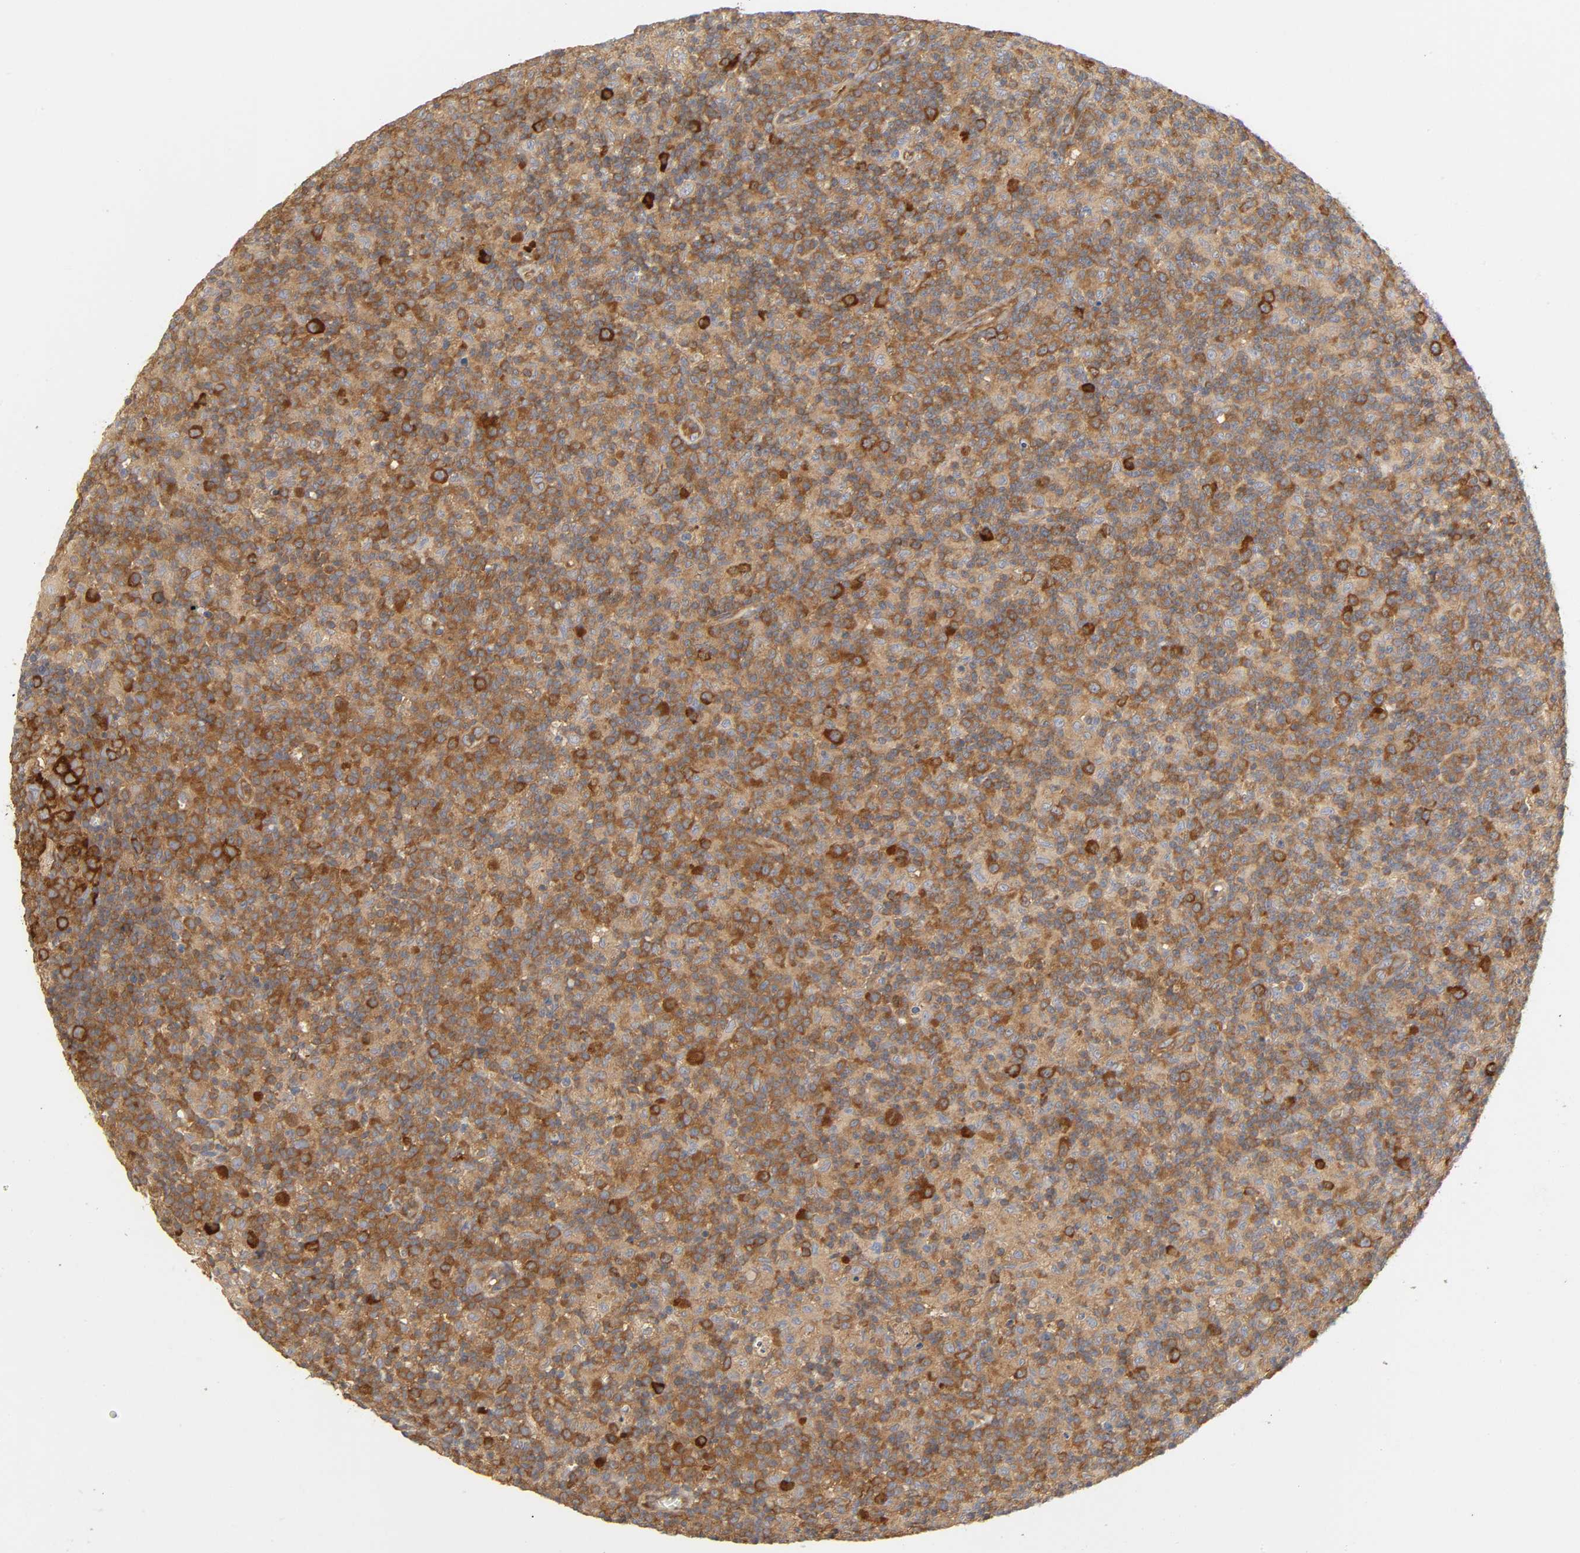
{"staining": {"intensity": "strong", "quantity": ">75%", "location": "cytoplasmic/membranous"}, "tissue": "lymph node", "cell_type": "Germinal center cells", "image_type": "normal", "snomed": [{"axis": "morphology", "description": "Normal tissue, NOS"}, {"axis": "morphology", "description": "Inflammation, NOS"}, {"axis": "topography", "description": "Lymph node"}], "caption": "Lymph node stained with a brown dye exhibits strong cytoplasmic/membranous positive expression in about >75% of germinal center cells.", "gene": "IQCJ", "patient": {"sex": "male", "age": 55}}